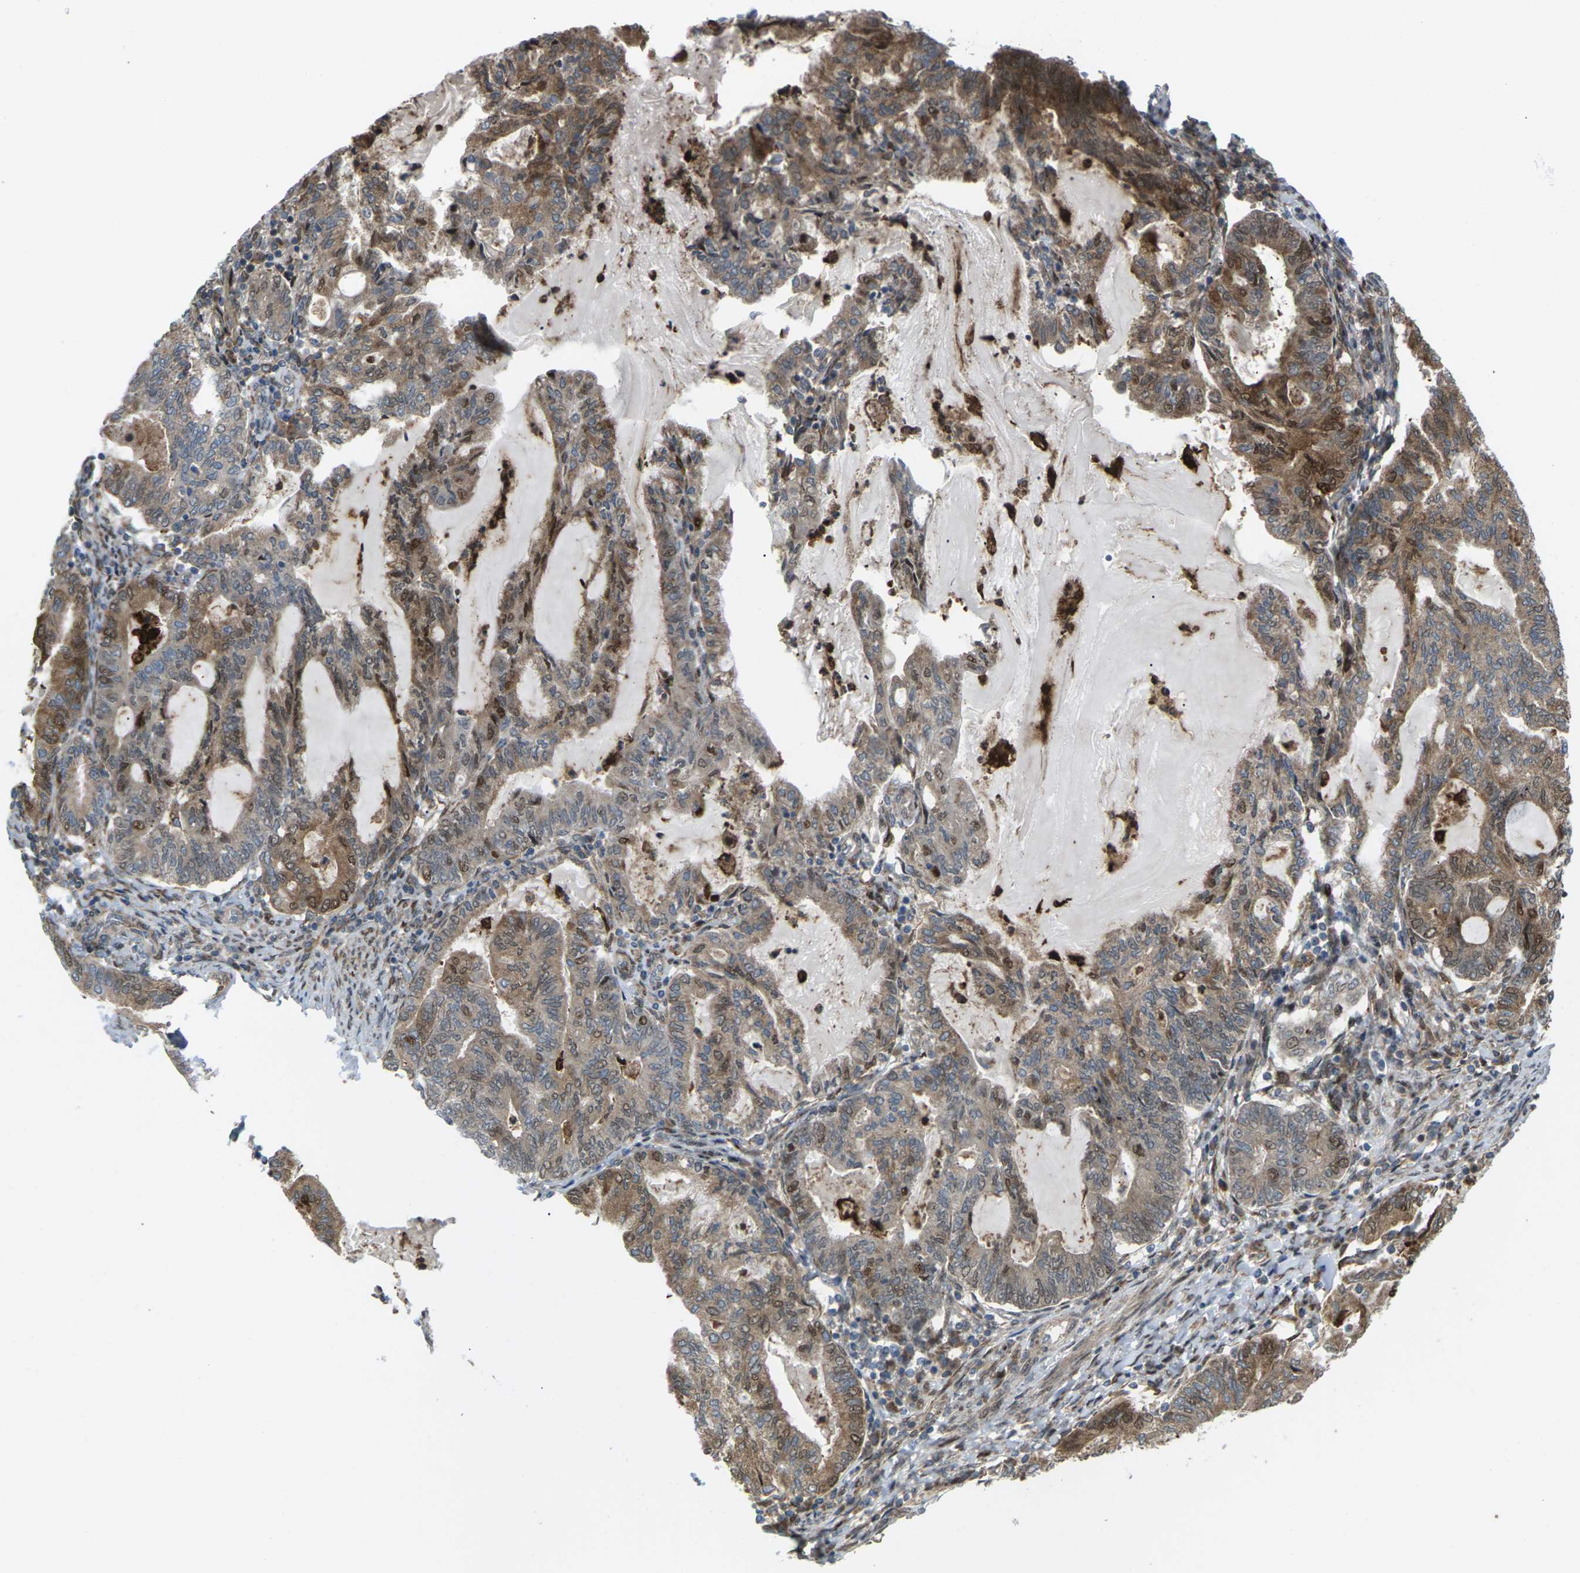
{"staining": {"intensity": "moderate", "quantity": ">75%", "location": "cytoplasmic/membranous,nuclear"}, "tissue": "endometrial cancer", "cell_type": "Tumor cells", "image_type": "cancer", "snomed": [{"axis": "morphology", "description": "Adenocarcinoma, NOS"}, {"axis": "topography", "description": "Endometrium"}], "caption": "High-magnification brightfield microscopy of endometrial cancer stained with DAB (3,3'-diaminobenzidine) (brown) and counterstained with hematoxylin (blue). tumor cells exhibit moderate cytoplasmic/membranous and nuclear staining is seen in about>75% of cells.", "gene": "ROBO1", "patient": {"sex": "female", "age": 86}}